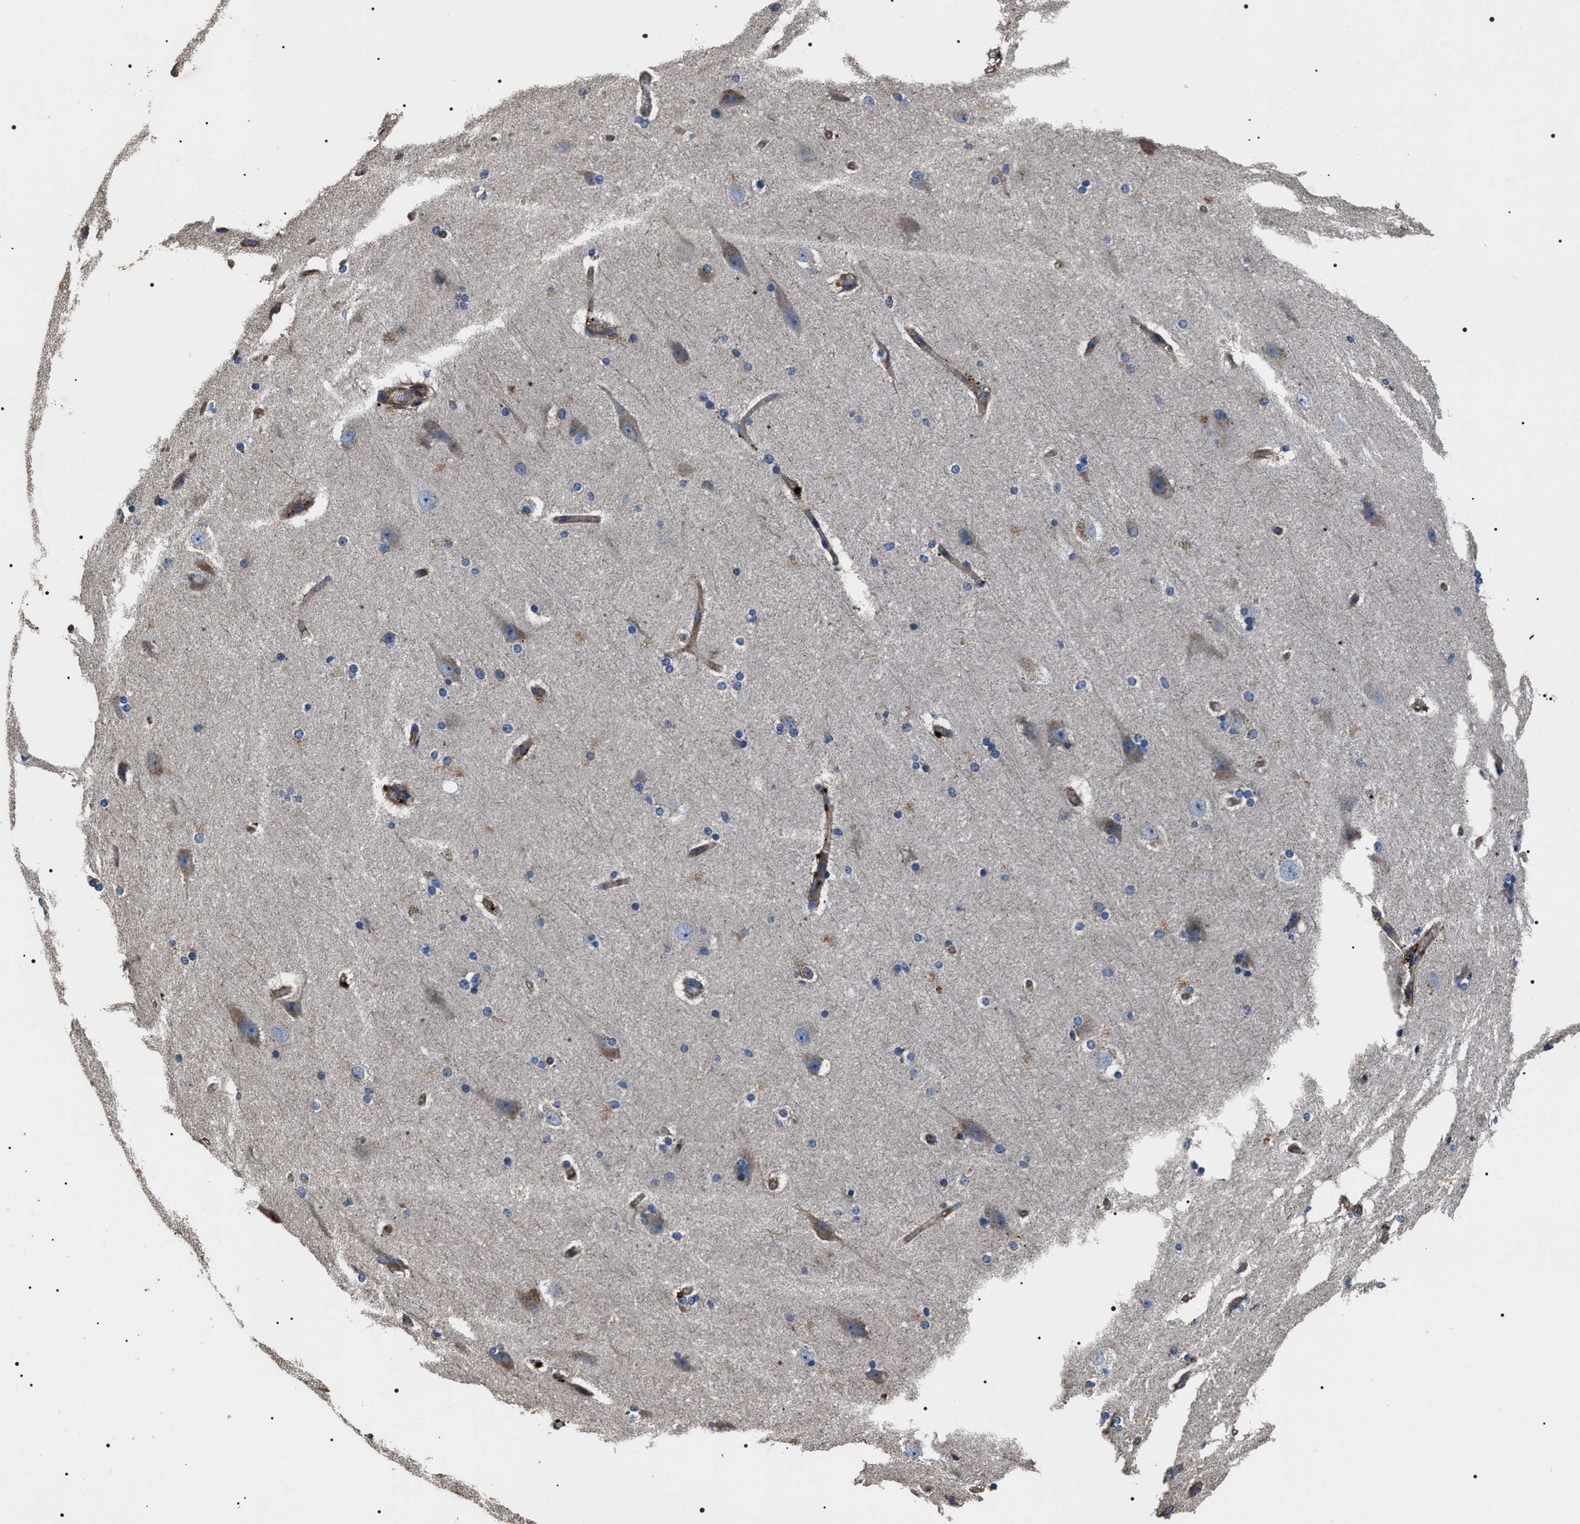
{"staining": {"intensity": "moderate", "quantity": ">75%", "location": "cytoplasmic/membranous"}, "tissue": "cerebral cortex", "cell_type": "Endothelial cells", "image_type": "normal", "snomed": [{"axis": "morphology", "description": "Normal tissue, NOS"}, {"axis": "topography", "description": "Cerebral cortex"}, {"axis": "topography", "description": "Hippocampus"}], "caption": "Endothelial cells exhibit medium levels of moderate cytoplasmic/membranous expression in about >75% of cells in benign cerebral cortex.", "gene": "HSCB", "patient": {"sex": "female", "age": 19}}